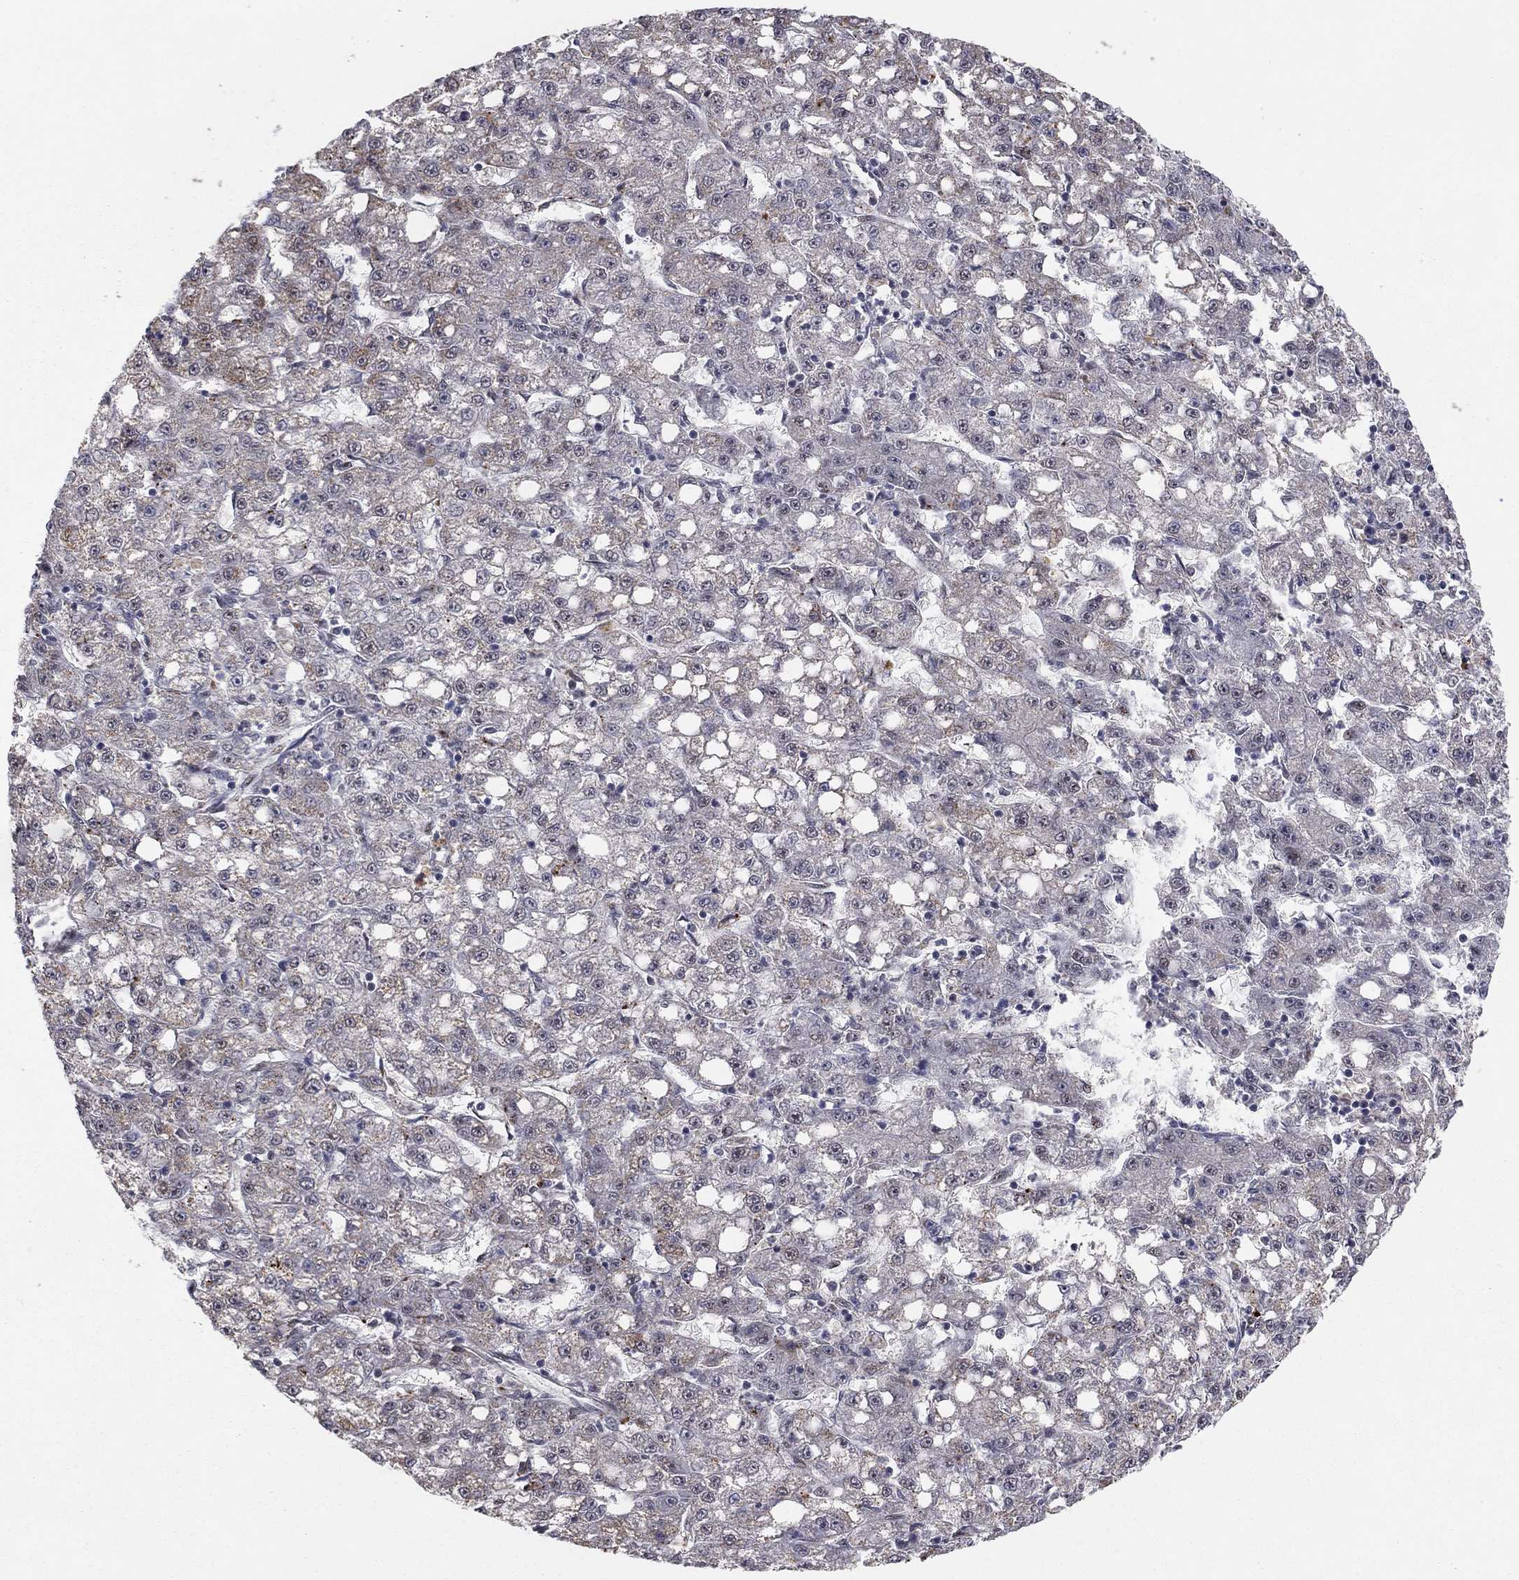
{"staining": {"intensity": "negative", "quantity": "none", "location": "none"}, "tissue": "liver cancer", "cell_type": "Tumor cells", "image_type": "cancer", "snomed": [{"axis": "morphology", "description": "Carcinoma, Hepatocellular, NOS"}, {"axis": "topography", "description": "Liver"}], "caption": "Liver hepatocellular carcinoma was stained to show a protein in brown. There is no significant positivity in tumor cells.", "gene": "ZNF395", "patient": {"sex": "female", "age": 65}}